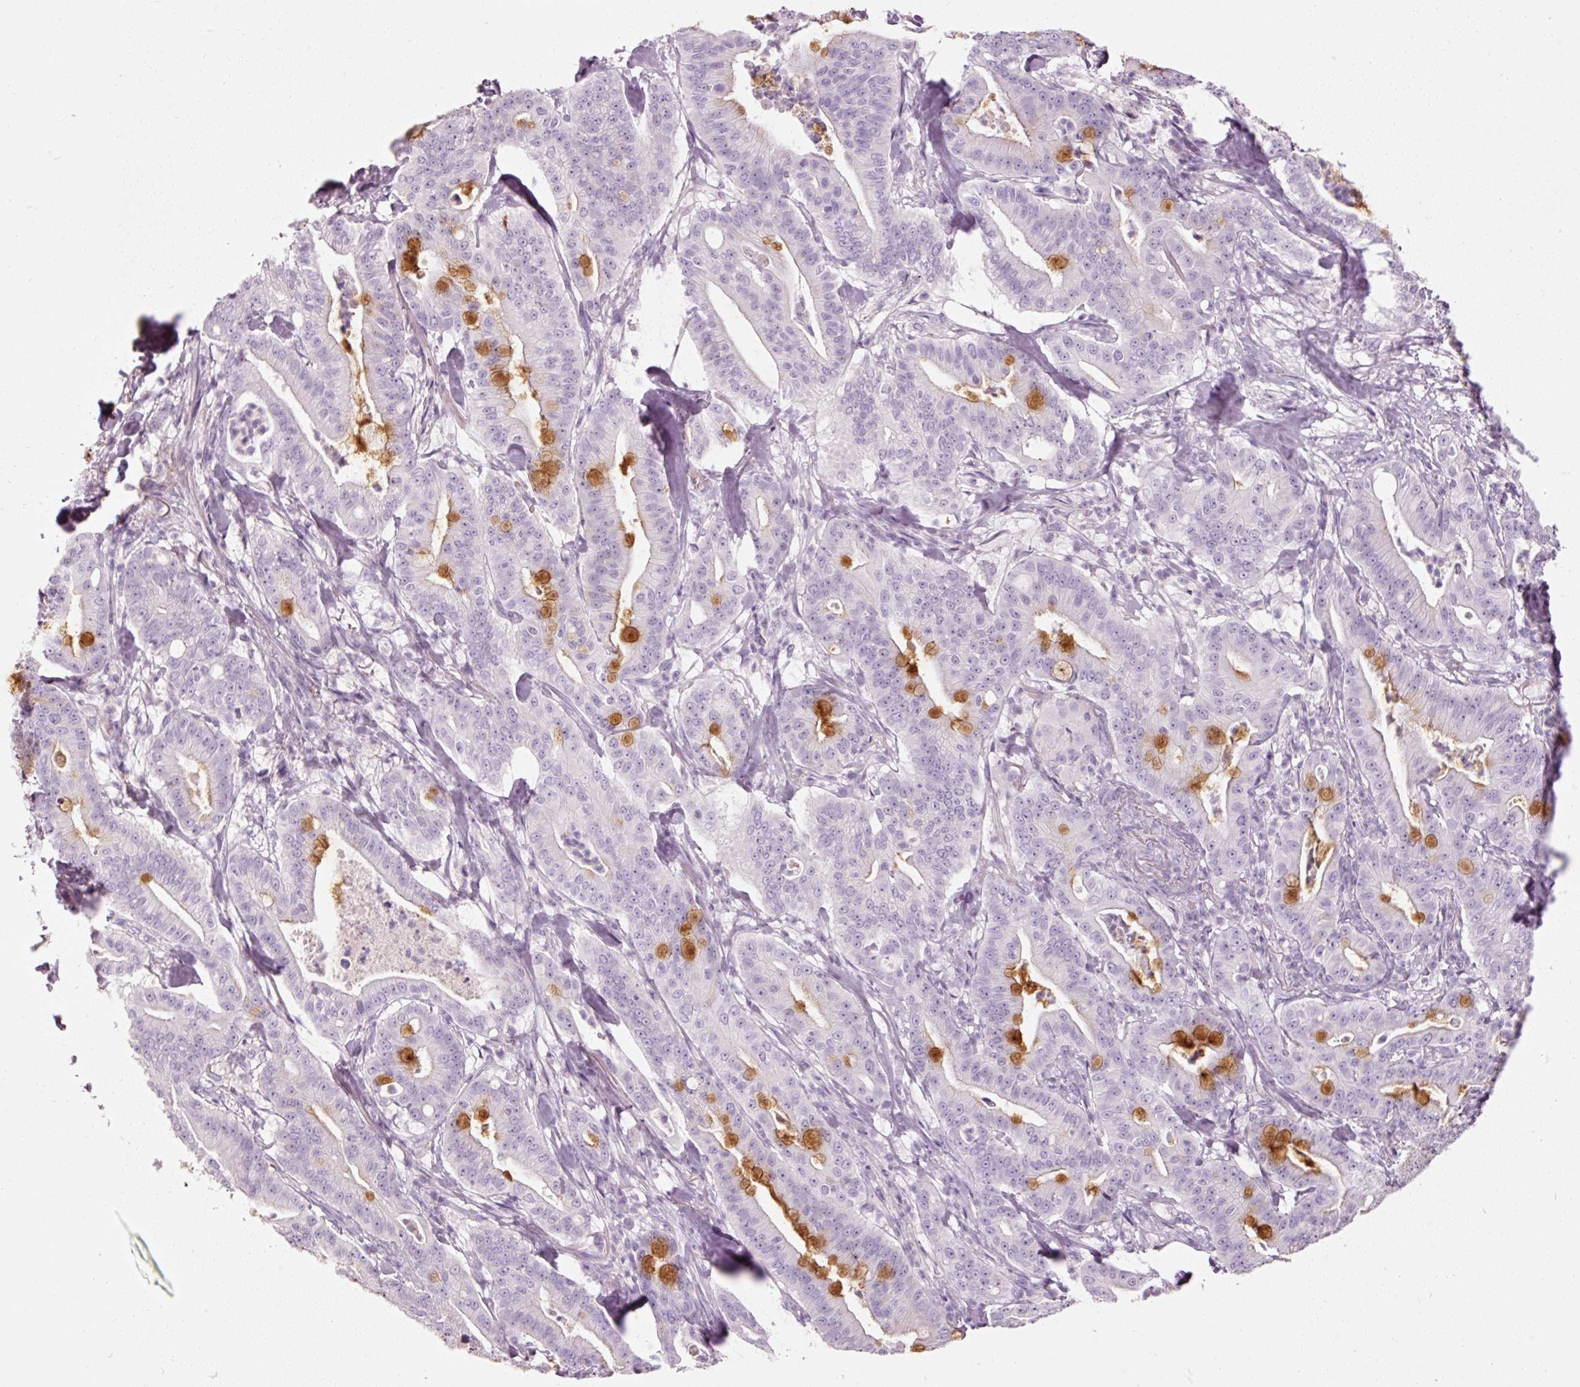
{"staining": {"intensity": "moderate", "quantity": "<25%", "location": "cytoplasmic/membranous"}, "tissue": "pancreatic cancer", "cell_type": "Tumor cells", "image_type": "cancer", "snomed": [{"axis": "morphology", "description": "Adenocarcinoma, NOS"}, {"axis": "topography", "description": "Pancreas"}], "caption": "The photomicrograph exhibits immunohistochemical staining of pancreatic cancer (adenocarcinoma). There is moderate cytoplasmic/membranous positivity is appreciated in approximately <25% of tumor cells. The protein of interest is stained brown, and the nuclei are stained in blue (DAB (3,3'-diaminobenzidine) IHC with brightfield microscopy, high magnification).", "gene": "MUC5AC", "patient": {"sex": "male", "age": 71}}